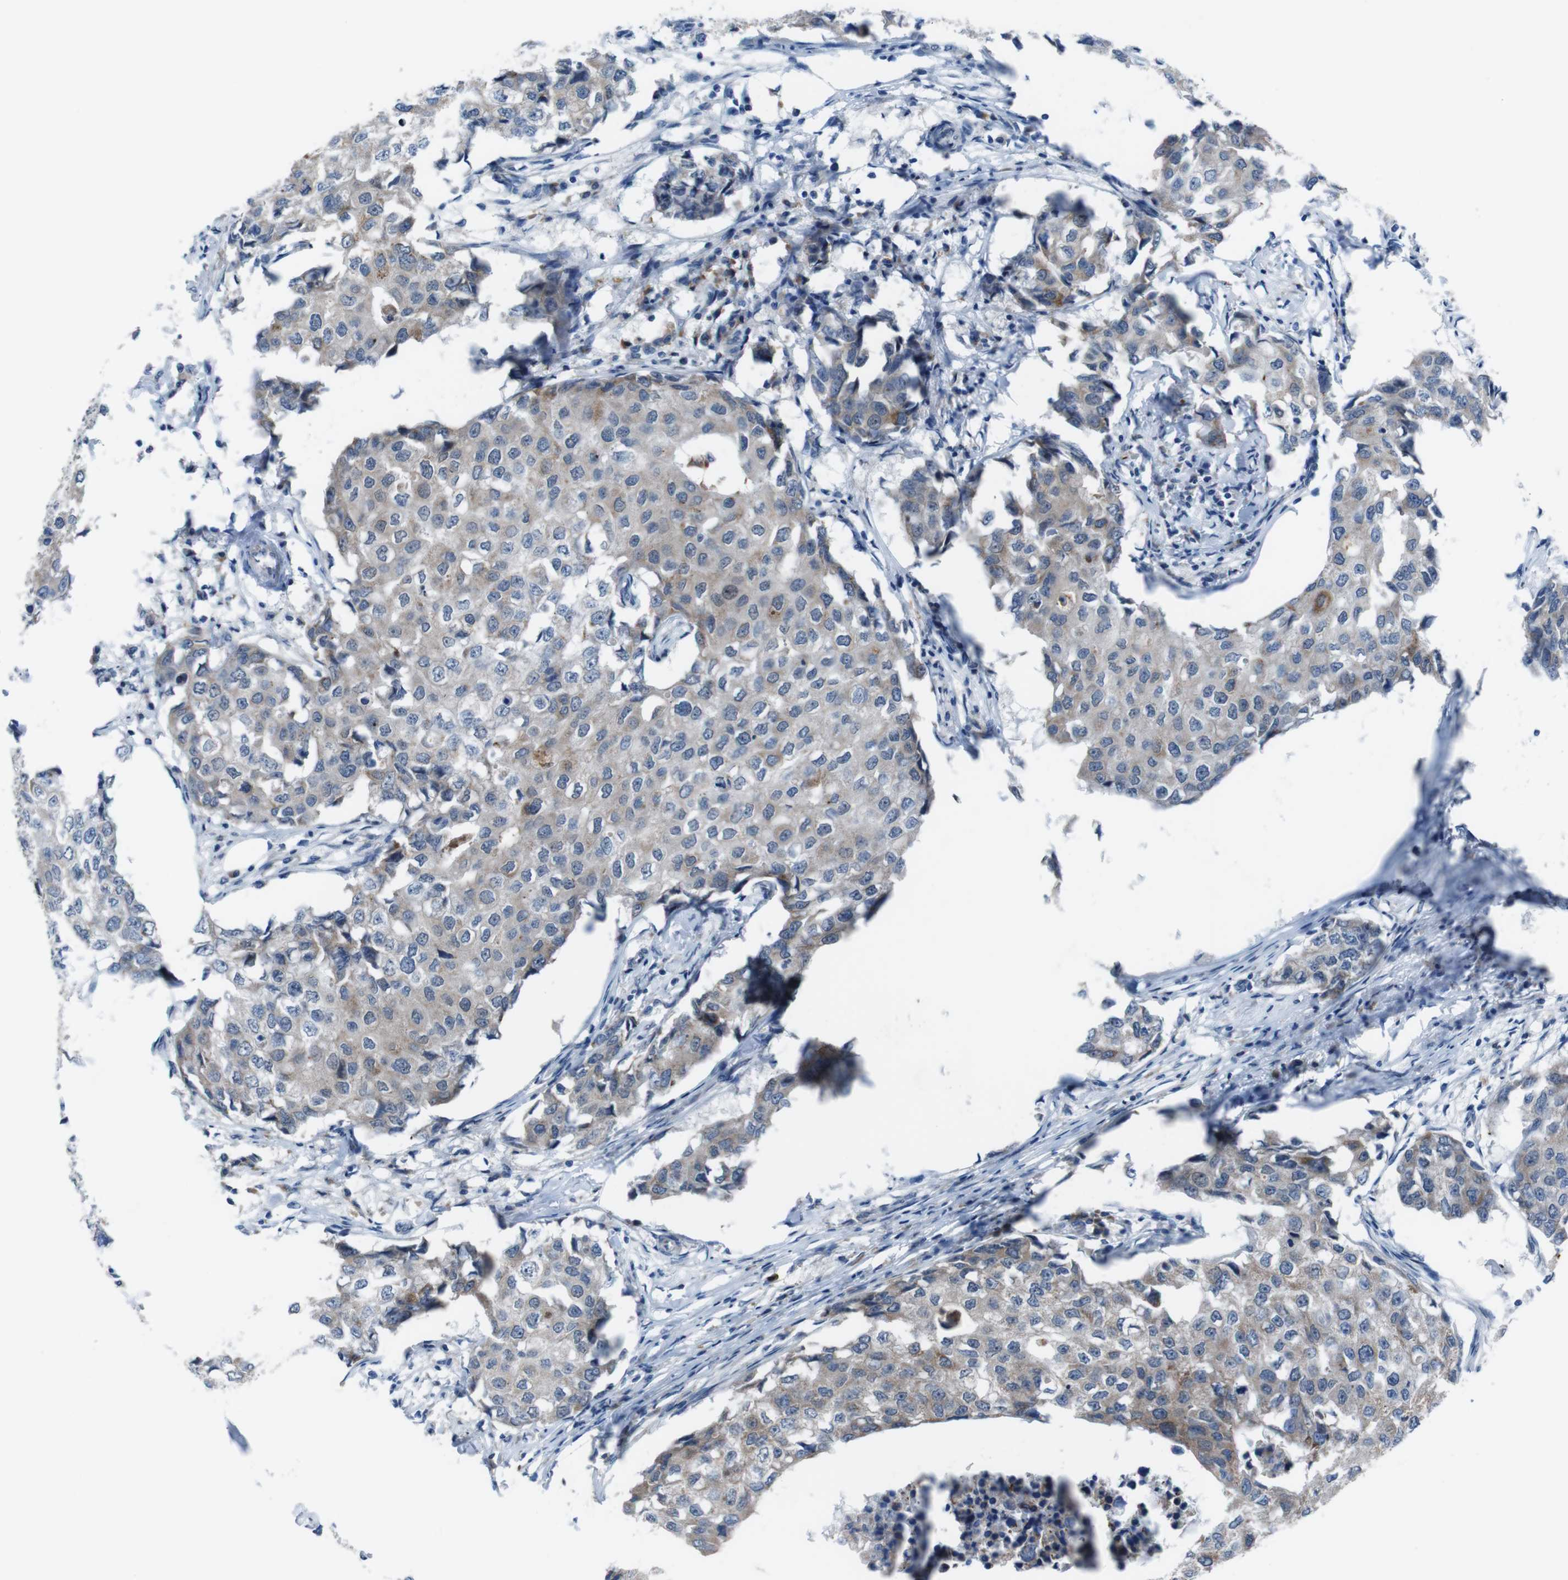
{"staining": {"intensity": "moderate", "quantity": "<25%", "location": "cytoplasmic/membranous"}, "tissue": "breast cancer", "cell_type": "Tumor cells", "image_type": "cancer", "snomed": [{"axis": "morphology", "description": "Duct carcinoma"}, {"axis": "topography", "description": "Breast"}], "caption": "Immunohistochemistry (IHC) of human breast cancer (invasive ductal carcinoma) displays low levels of moderate cytoplasmic/membranous expression in approximately <25% of tumor cells. (DAB (3,3'-diaminobenzidine) IHC, brown staining for protein, blue staining for nuclei).", "gene": "CDH22", "patient": {"sex": "female", "age": 27}}